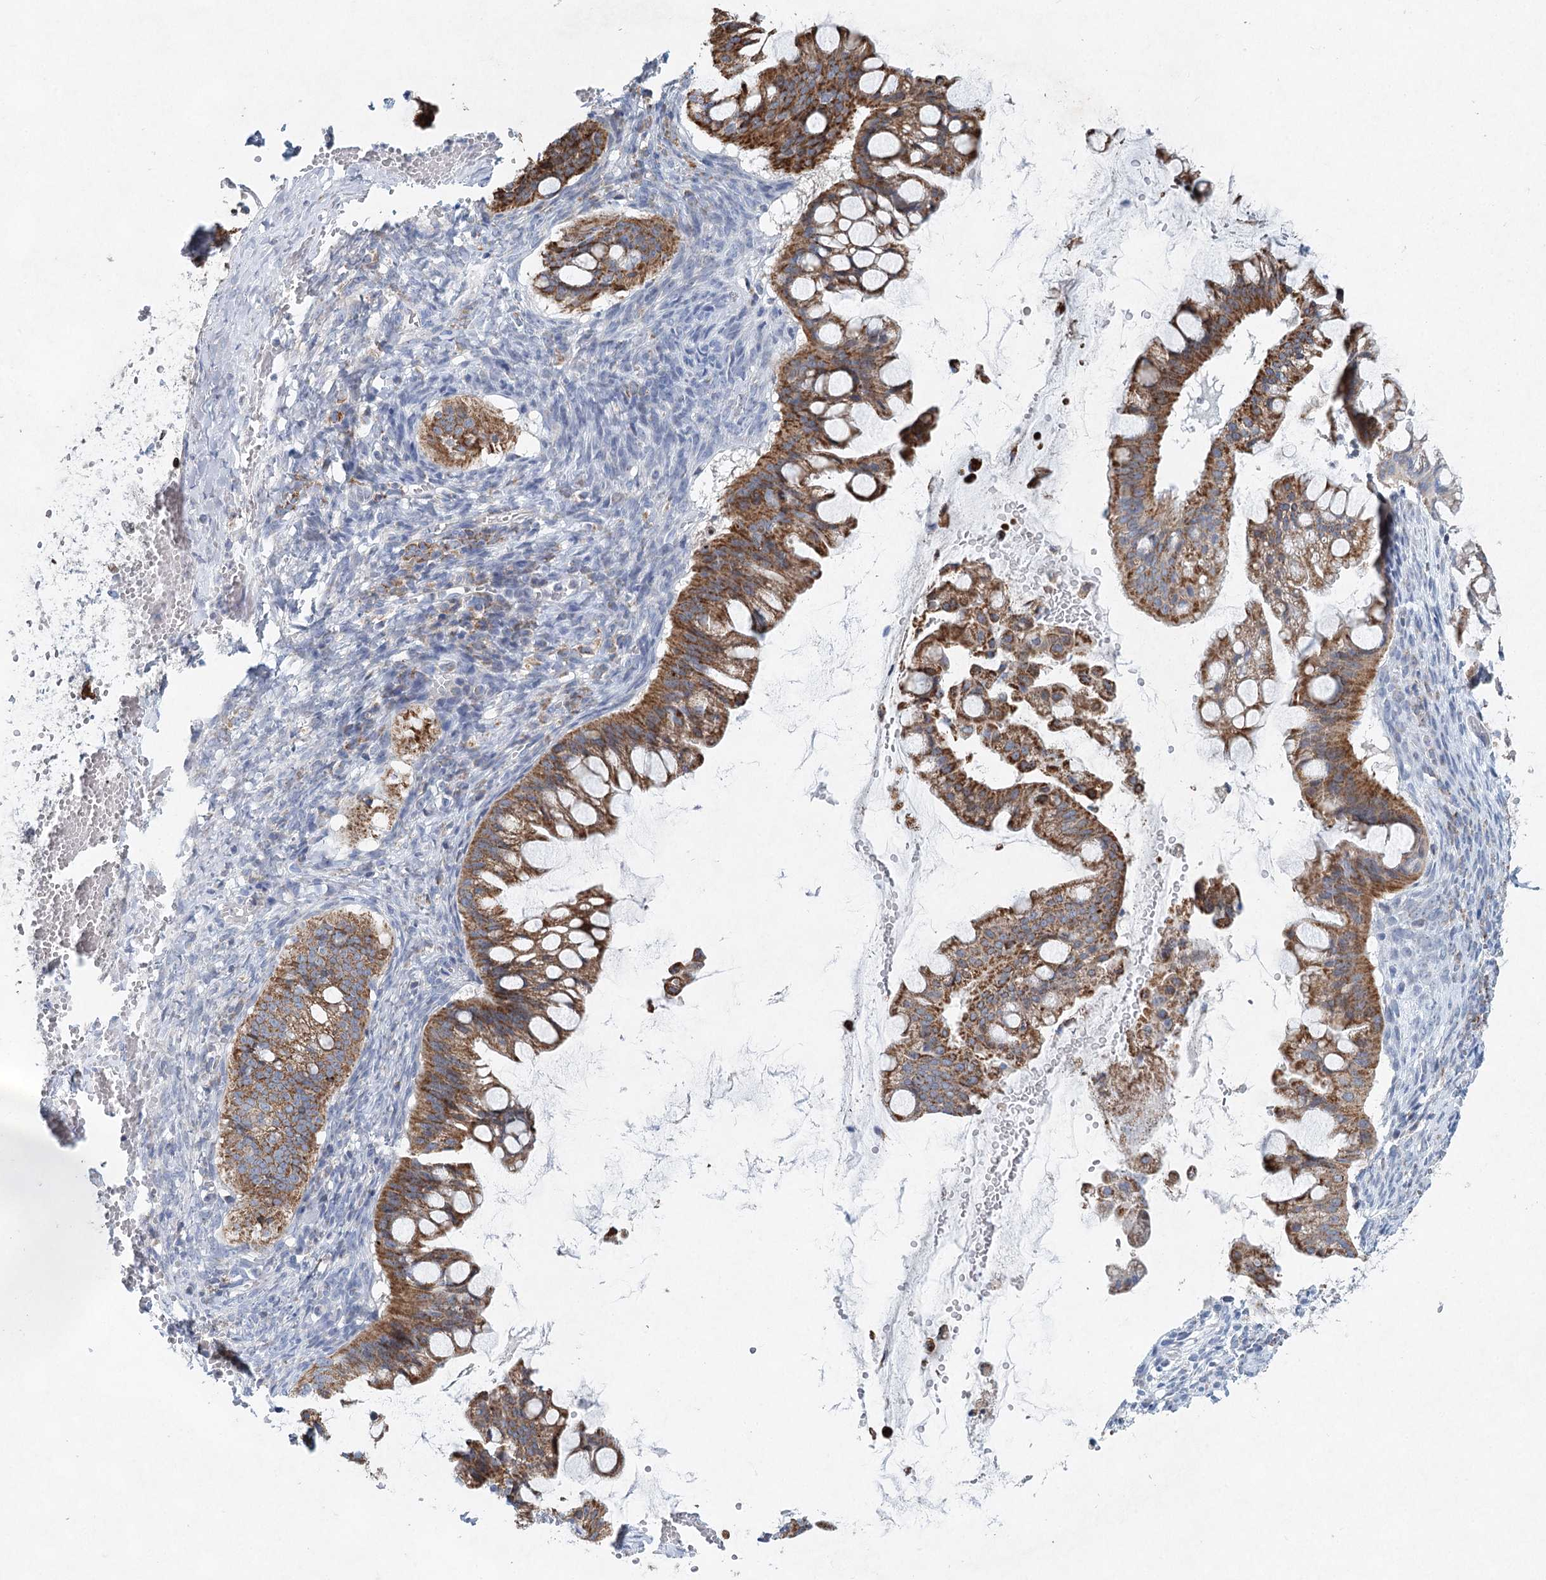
{"staining": {"intensity": "moderate", "quantity": ">75%", "location": "cytoplasmic/membranous"}, "tissue": "ovarian cancer", "cell_type": "Tumor cells", "image_type": "cancer", "snomed": [{"axis": "morphology", "description": "Cystadenocarcinoma, mucinous, NOS"}, {"axis": "topography", "description": "Ovary"}], "caption": "This micrograph shows immunohistochemistry (IHC) staining of human ovarian cancer (mucinous cystadenocarcinoma), with medium moderate cytoplasmic/membranous positivity in approximately >75% of tumor cells.", "gene": "XPO6", "patient": {"sex": "female", "age": 73}}